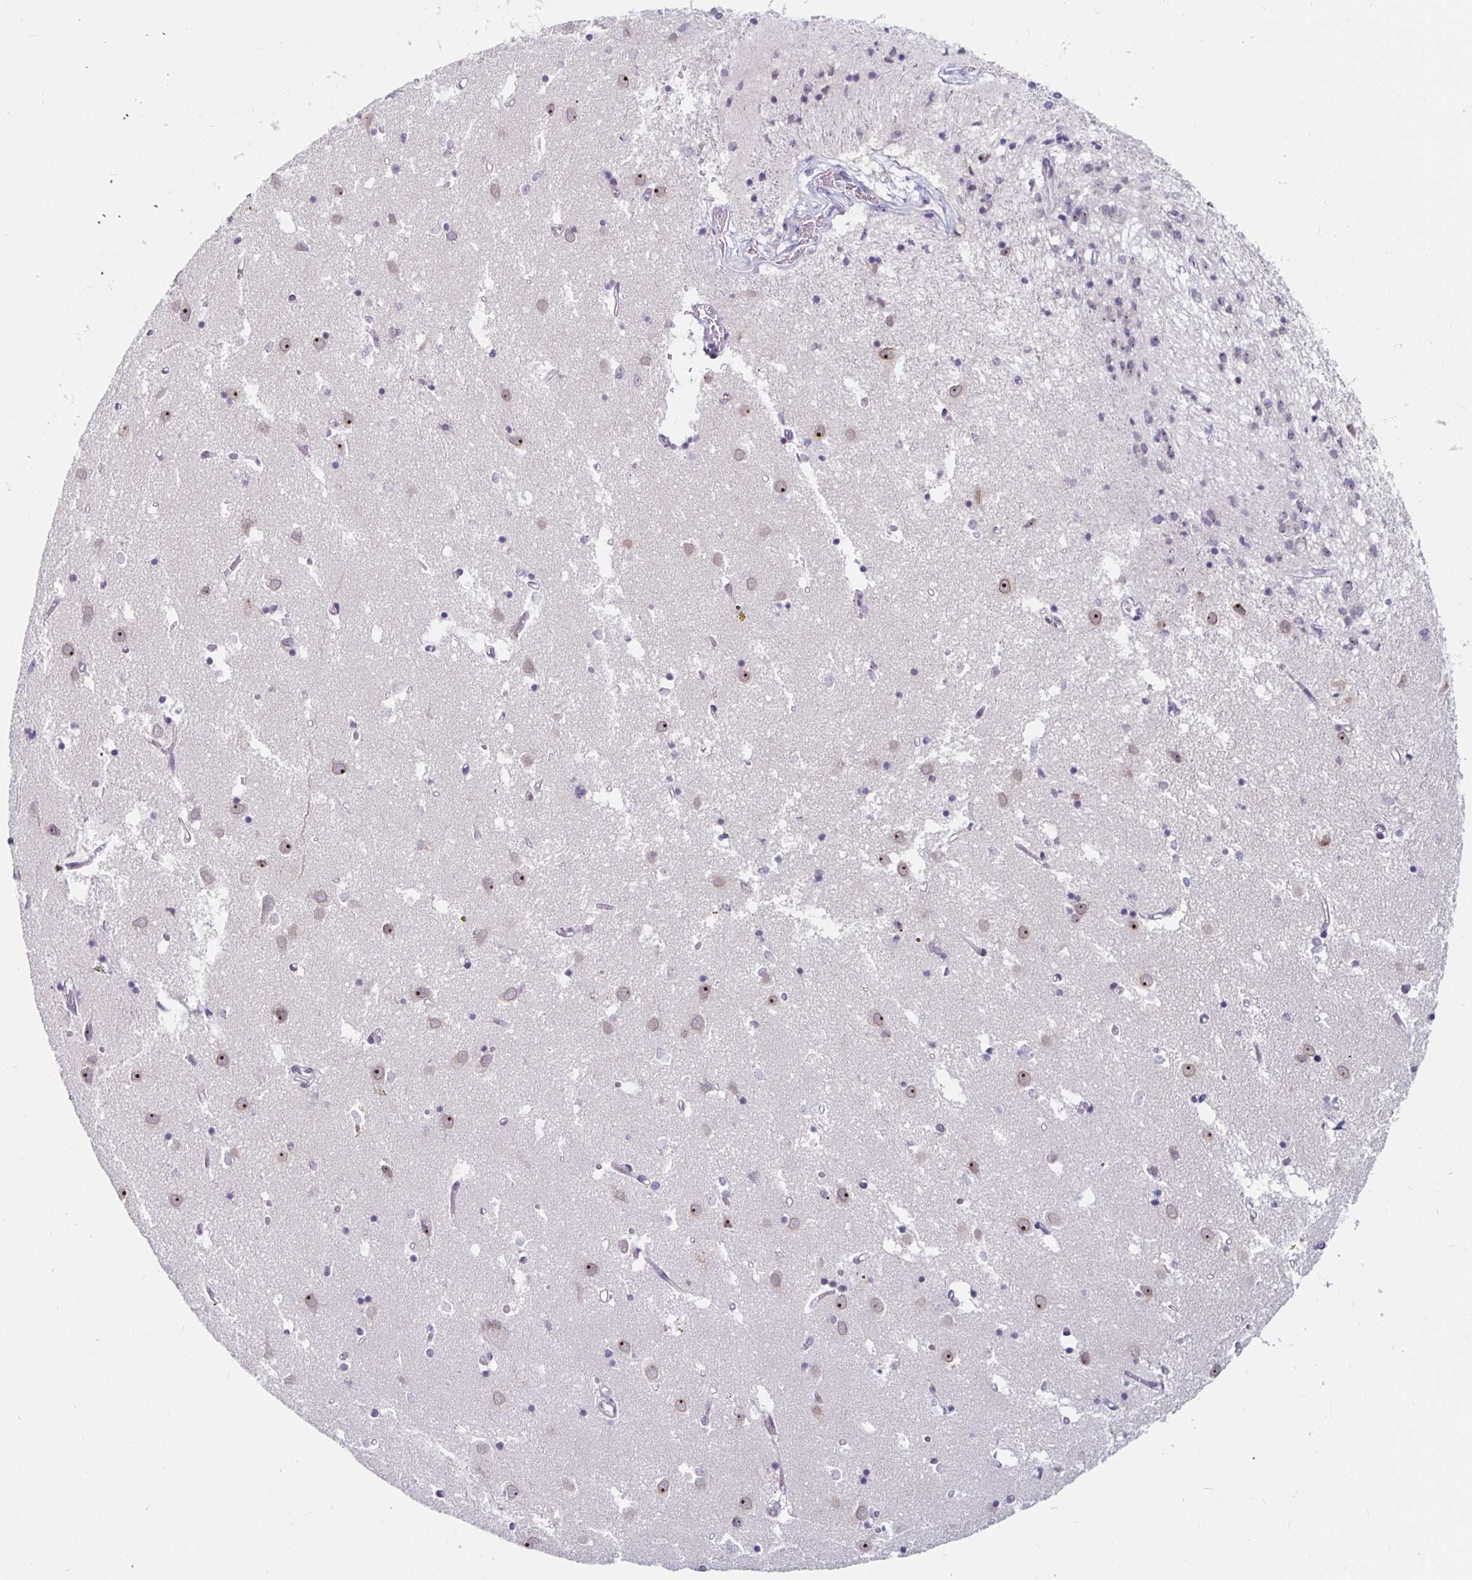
{"staining": {"intensity": "moderate", "quantity": "<25%", "location": "nuclear"}, "tissue": "caudate", "cell_type": "Glial cells", "image_type": "normal", "snomed": [{"axis": "morphology", "description": "Normal tissue, NOS"}, {"axis": "topography", "description": "Lateral ventricle wall"}], "caption": "A brown stain shows moderate nuclear expression of a protein in glial cells of normal caudate.", "gene": "NUP85", "patient": {"sex": "male", "age": 70}}